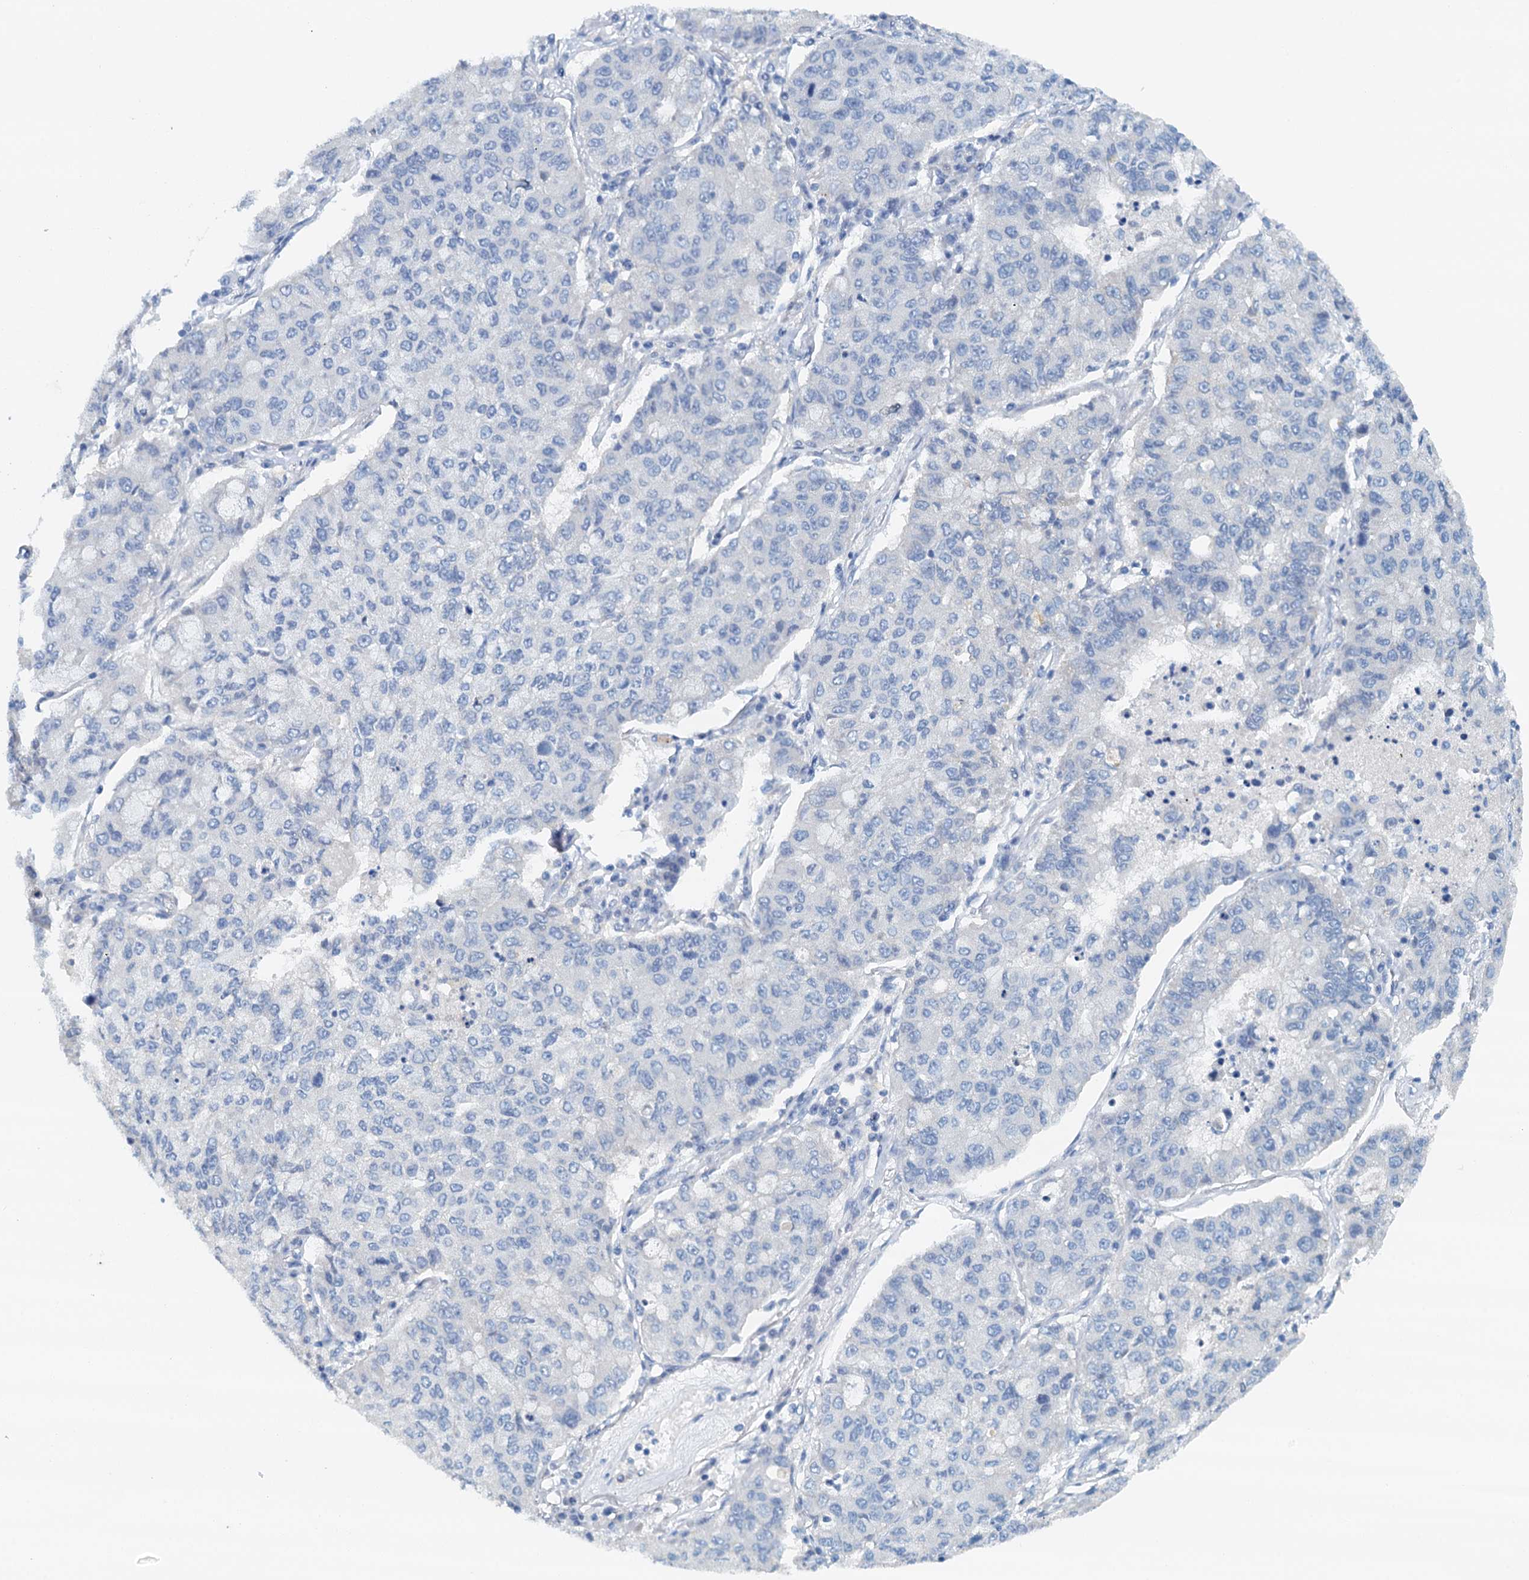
{"staining": {"intensity": "negative", "quantity": "none", "location": "none"}, "tissue": "lung cancer", "cell_type": "Tumor cells", "image_type": "cancer", "snomed": [{"axis": "morphology", "description": "Squamous cell carcinoma, NOS"}, {"axis": "topography", "description": "Lung"}], "caption": "A high-resolution micrograph shows IHC staining of lung cancer (squamous cell carcinoma), which exhibits no significant expression in tumor cells.", "gene": "DTD1", "patient": {"sex": "male", "age": 74}}